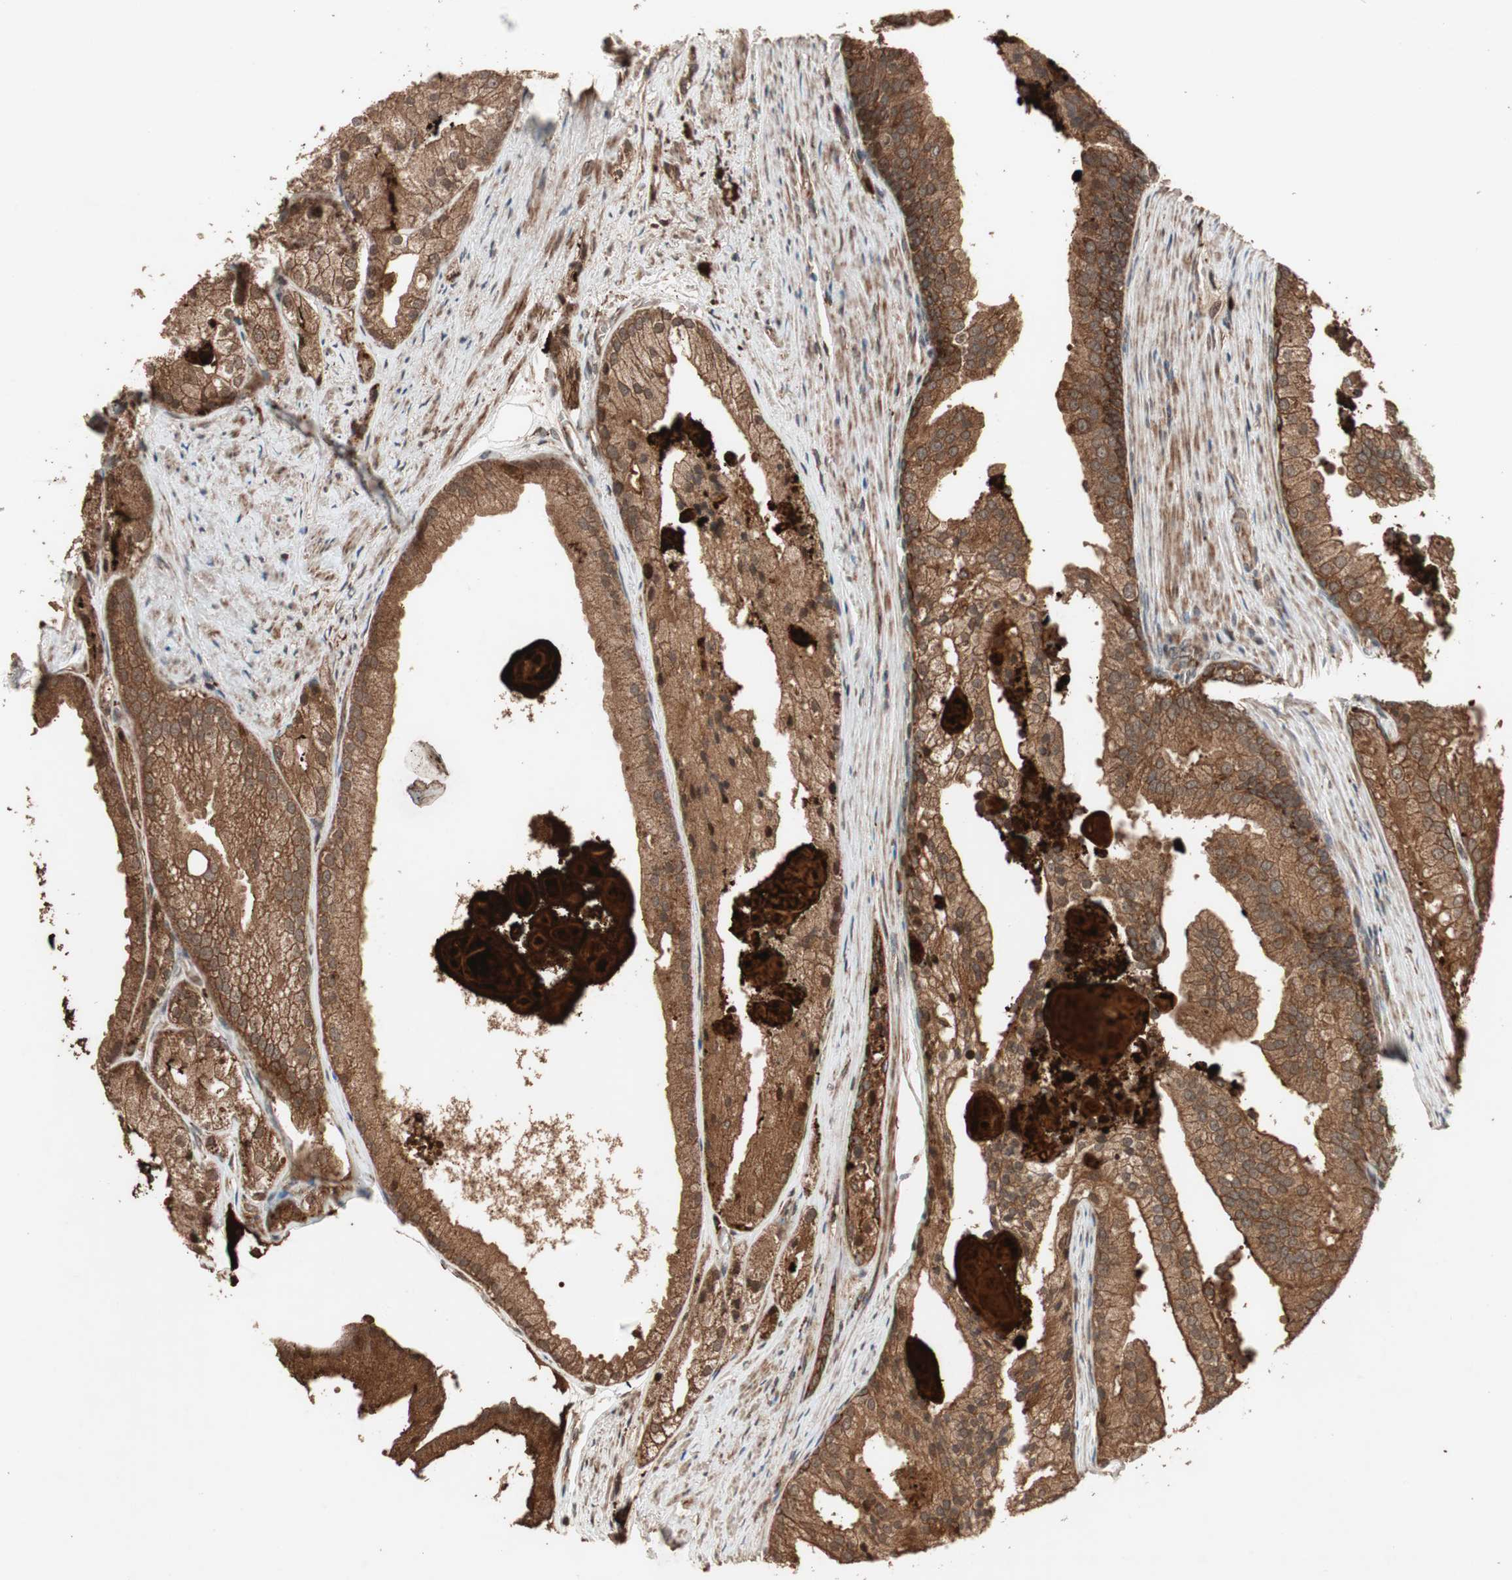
{"staining": {"intensity": "strong", "quantity": ">75%", "location": "cytoplasmic/membranous"}, "tissue": "prostate cancer", "cell_type": "Tumor cells", "image_type": "cancer", "snomed": [{"axis": "morphology", "description": "Adenocarcinoma, Low grade"}, {"axis": "topography", "description": "Prostate"}], "caption": "Immunohistochemical staining of prostate adenocarcinoma (low-grade) demonstrates high levels of strong cytoplasmic/membranous protein positivity in approximately >75% of tumor cells.", "gene": "RAB1A", "patient": {"sex": "male", "age": 69}}